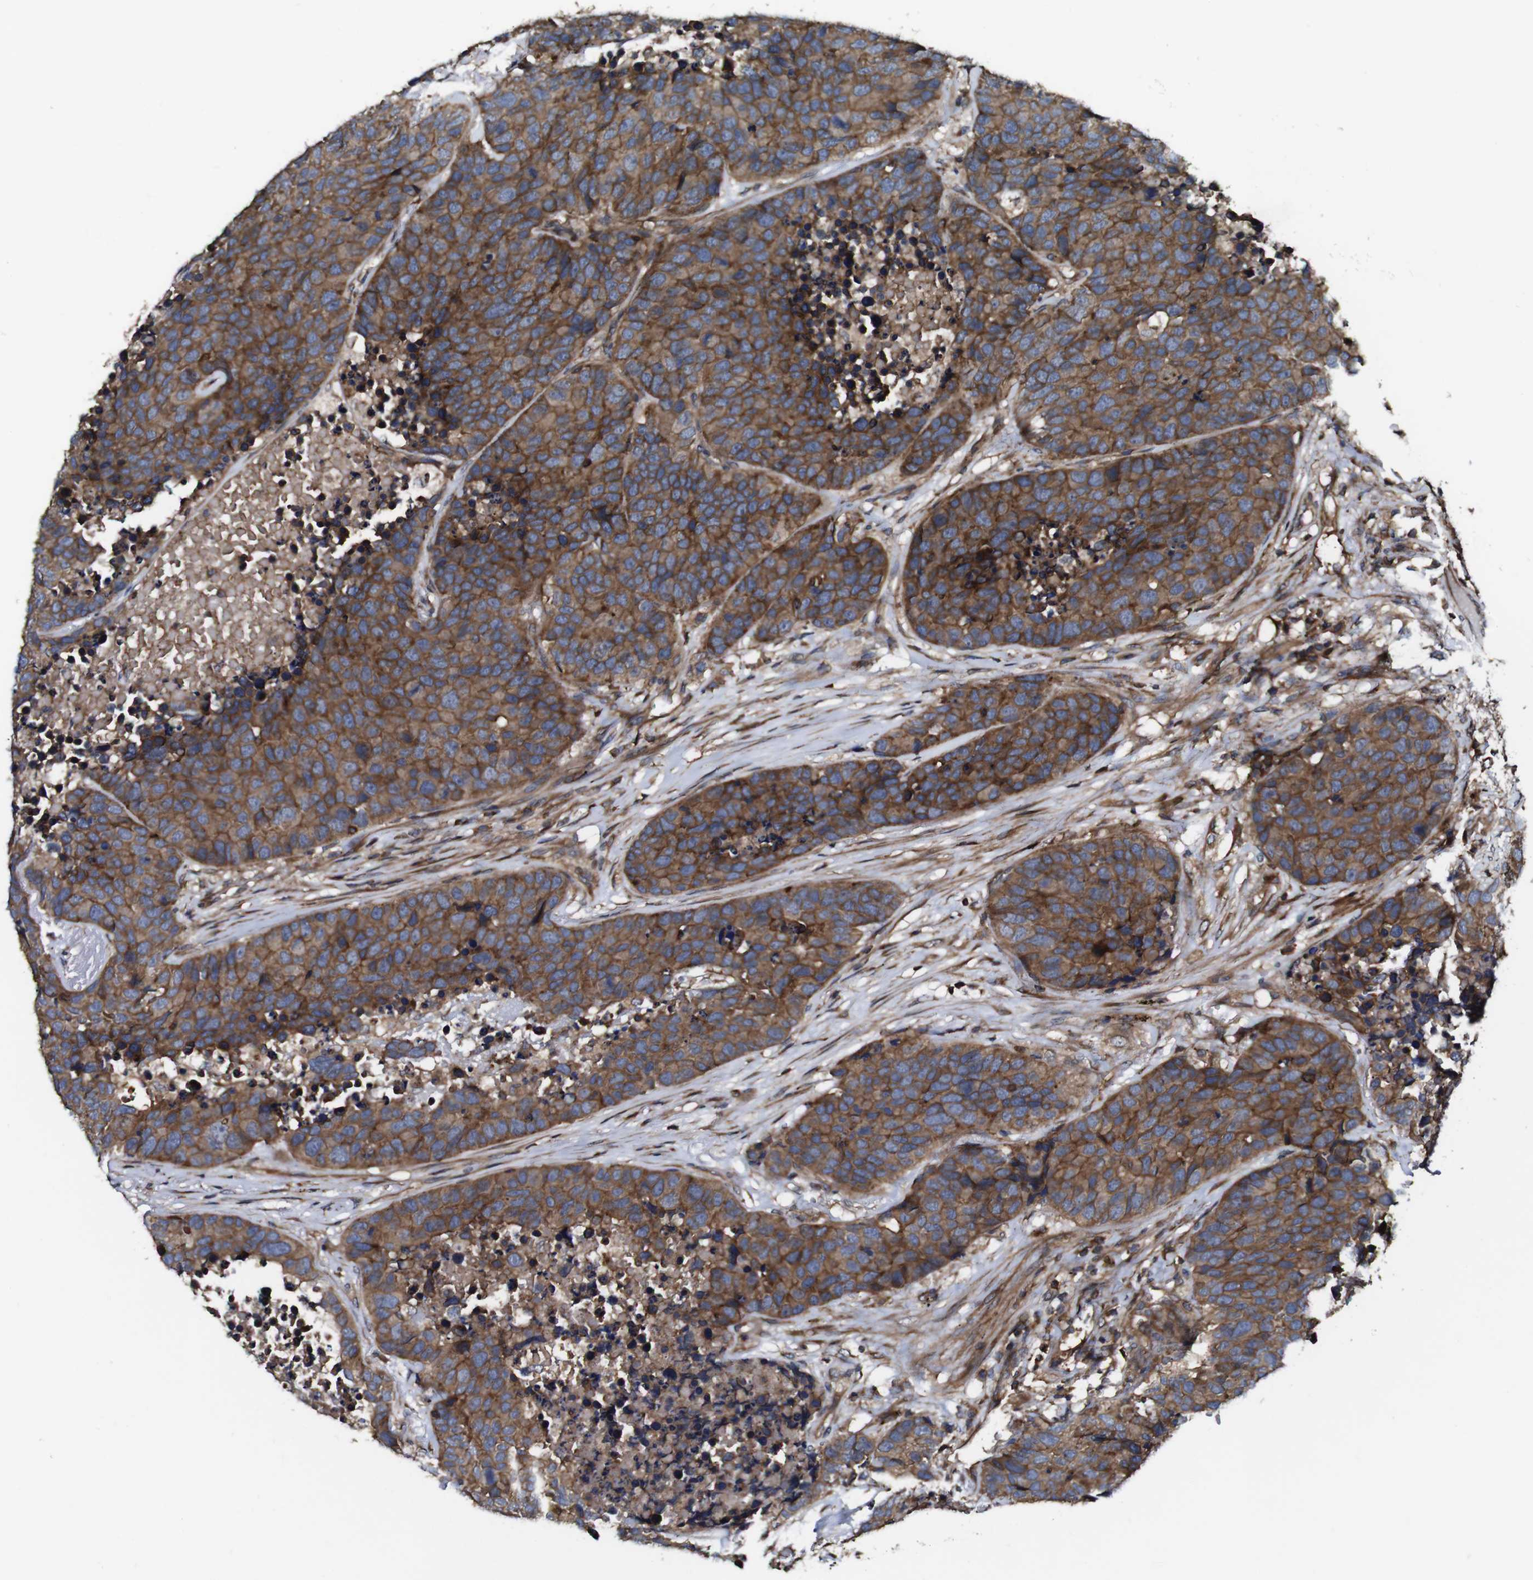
{"staining": {"intensity": "moderate", "quantity": ">75%", "location": "cytoplasmic/membranous"}, "tissue": "carcinoid", "cell_type": "Tumor cells", "image_type": "cancer", "snomed": [{"axis": "morphology", "description": "Carcinoid, malignant, NOS"}, {"axis": "topography", "description": "Lung"}], "caption": "An immunohistochemistry (IHC) micrograph of tumor tissue is shown. Protein staining in brown shows moderate cytoplasmic/membranous positivity in carcinoid (malignant) within tumor cells.", "gene": "TNIK", "patient": {"sex": "male", "age": 60}}